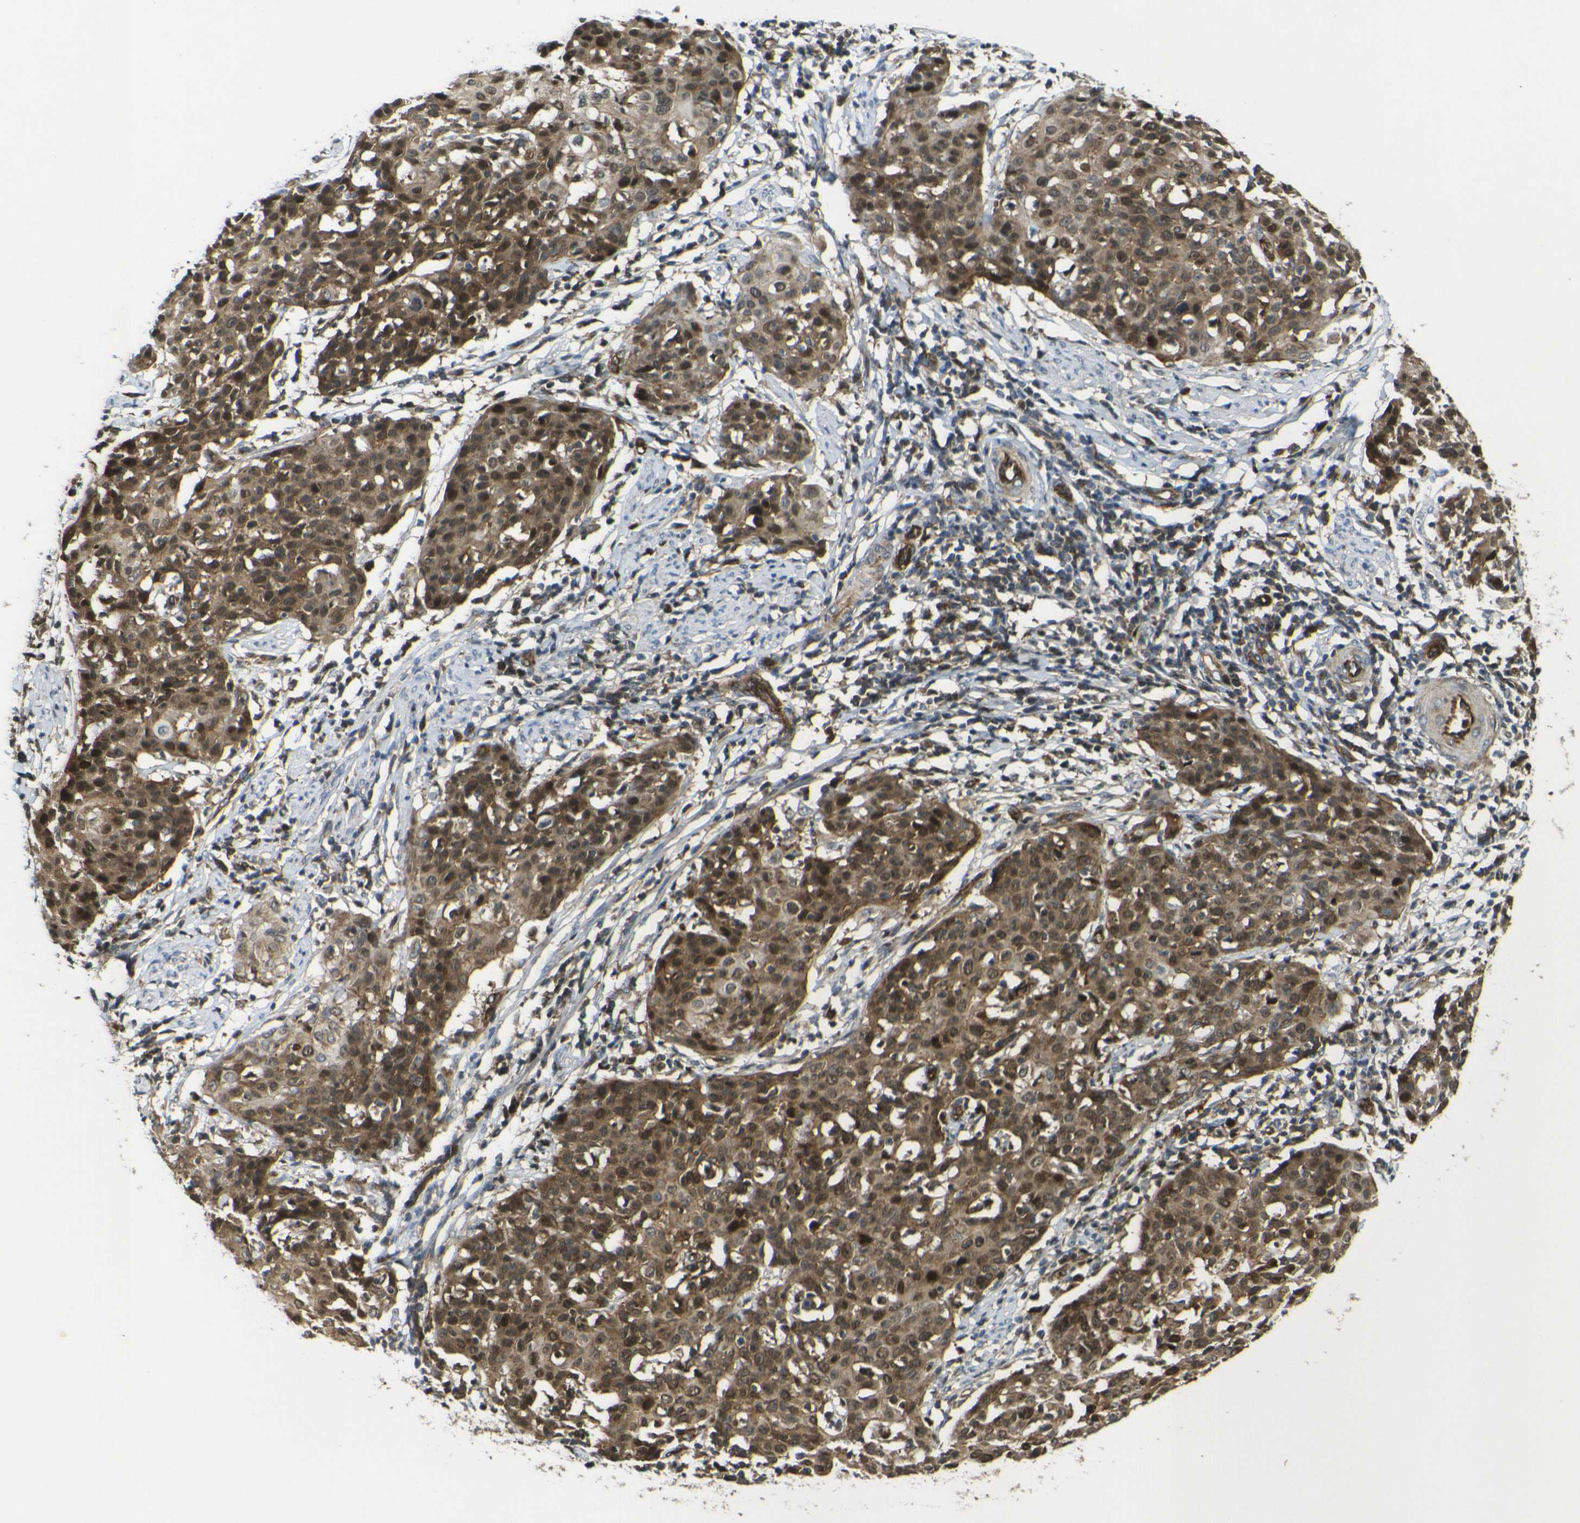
{"staining": {"intensity": "strong", "quantity": ">75%", "location": "cytoplasmic/membranous,nuclear"}, "tissue": "cervical cancer", "cell_type": "Tumor cells", "image_type": "cancer", "snomed": [{"axis": "morphology", "description": "Squamous cell carcinoma, NOS"}, {"axis": "topography", "description": "Cervix"}], "caption": "The photomicrograph demonstrates immunohistochemical staining of squamous cell carcinoma (cervical). There is strong cytoplasmic/membranous and nuclear expression is present in about >75% of tumor cells.", "gene": "ECE1", "patient": {"sex": "female", "age": 38}}